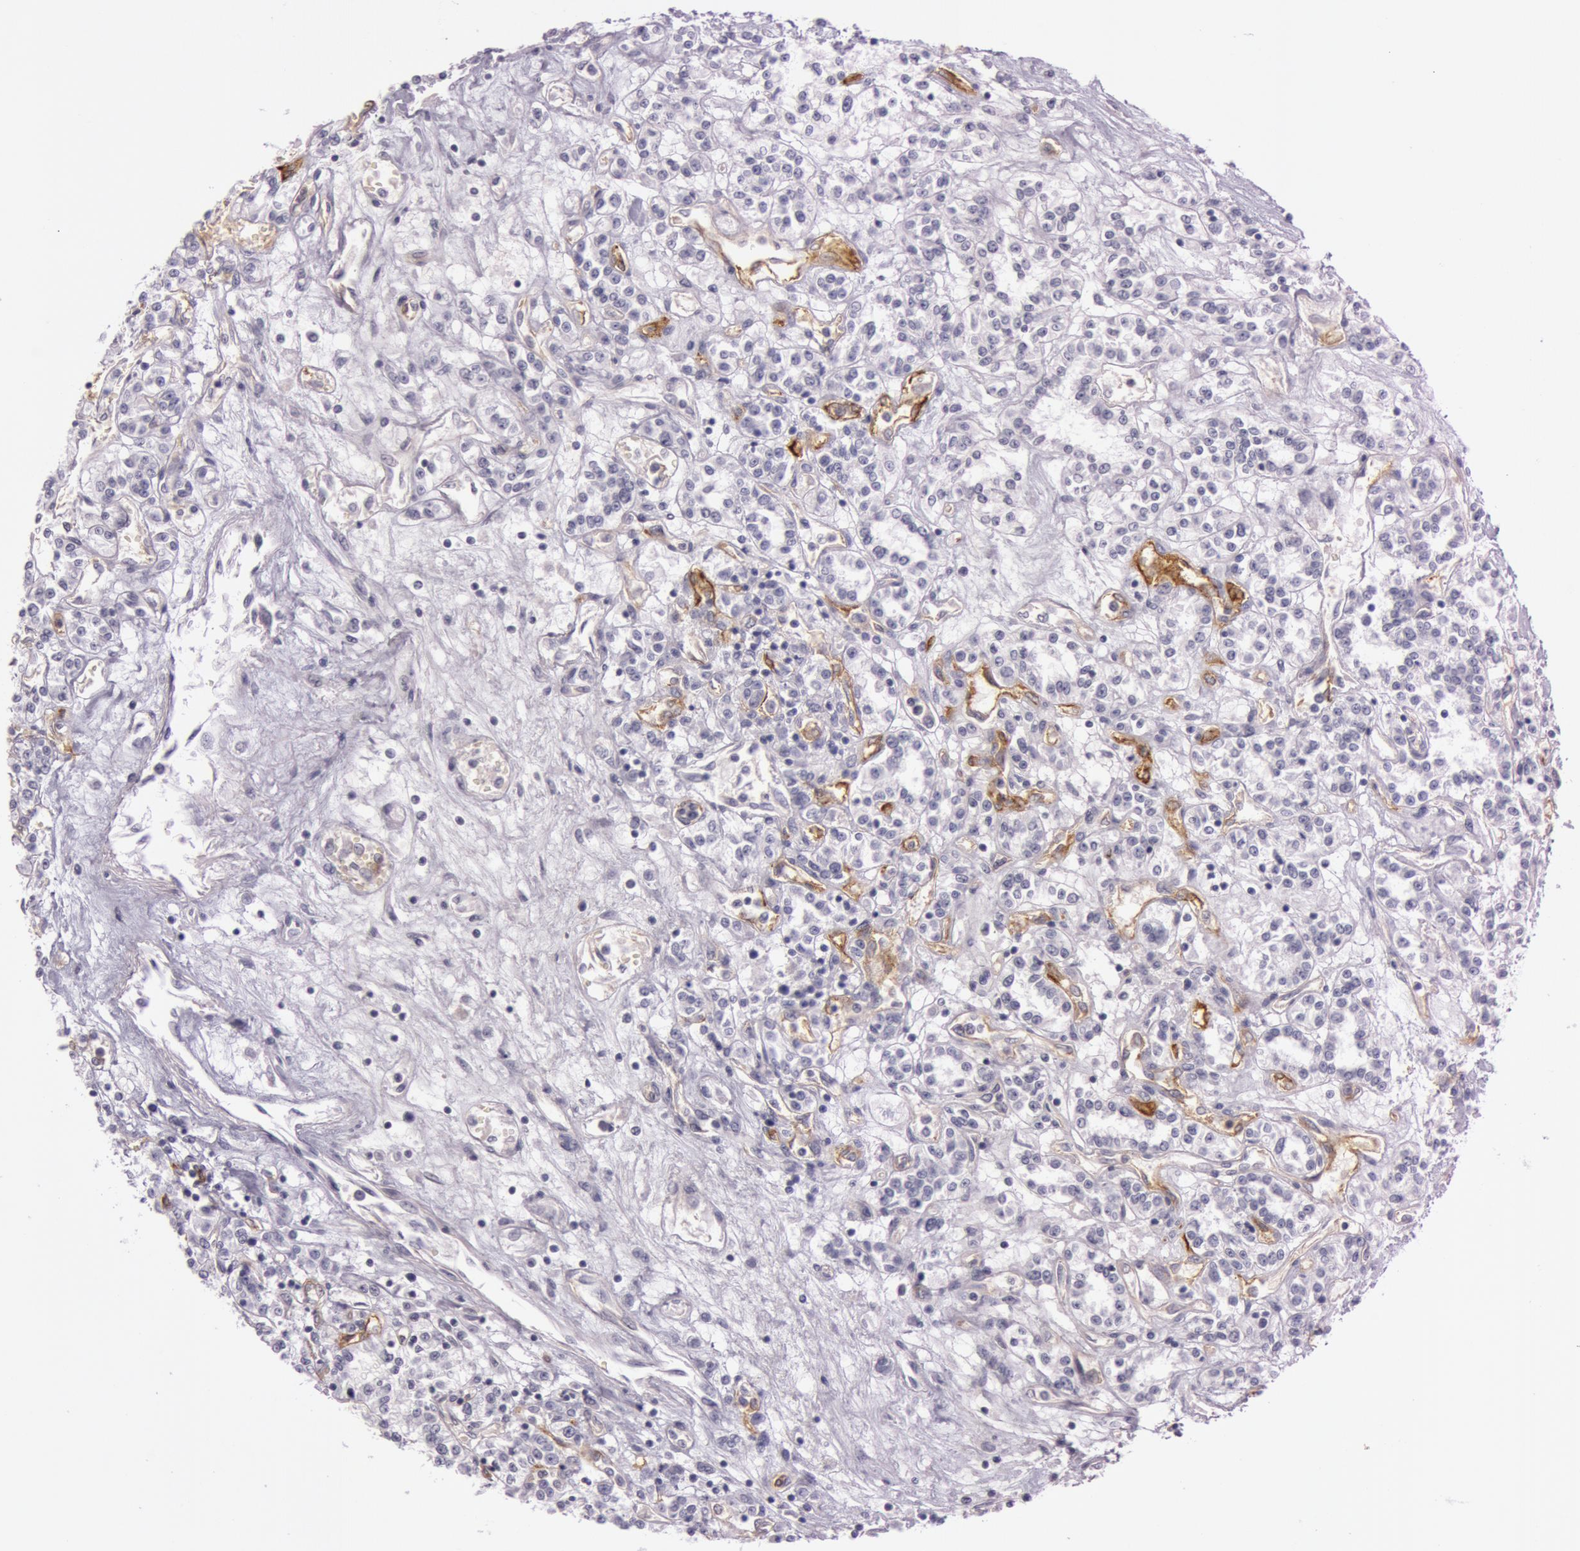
{"staining": {"intensity": "negative", "quantity": "none", "location": "none"}, "tissue": "renal cancer", "cell_type": "Tumor cells", "image_type": "cancer", "snomed": [{"axis": "morphology", "description": "Adenocarcinoma, NOS"}, {"axis": "topography", "description": "Kidney"}], "caption": "This is an immunohistochemistry image of renal cancer. There is no positivity in tumor cells.", "gene": "FOLH1", "patient": {"sex": "female", "age": 76}}